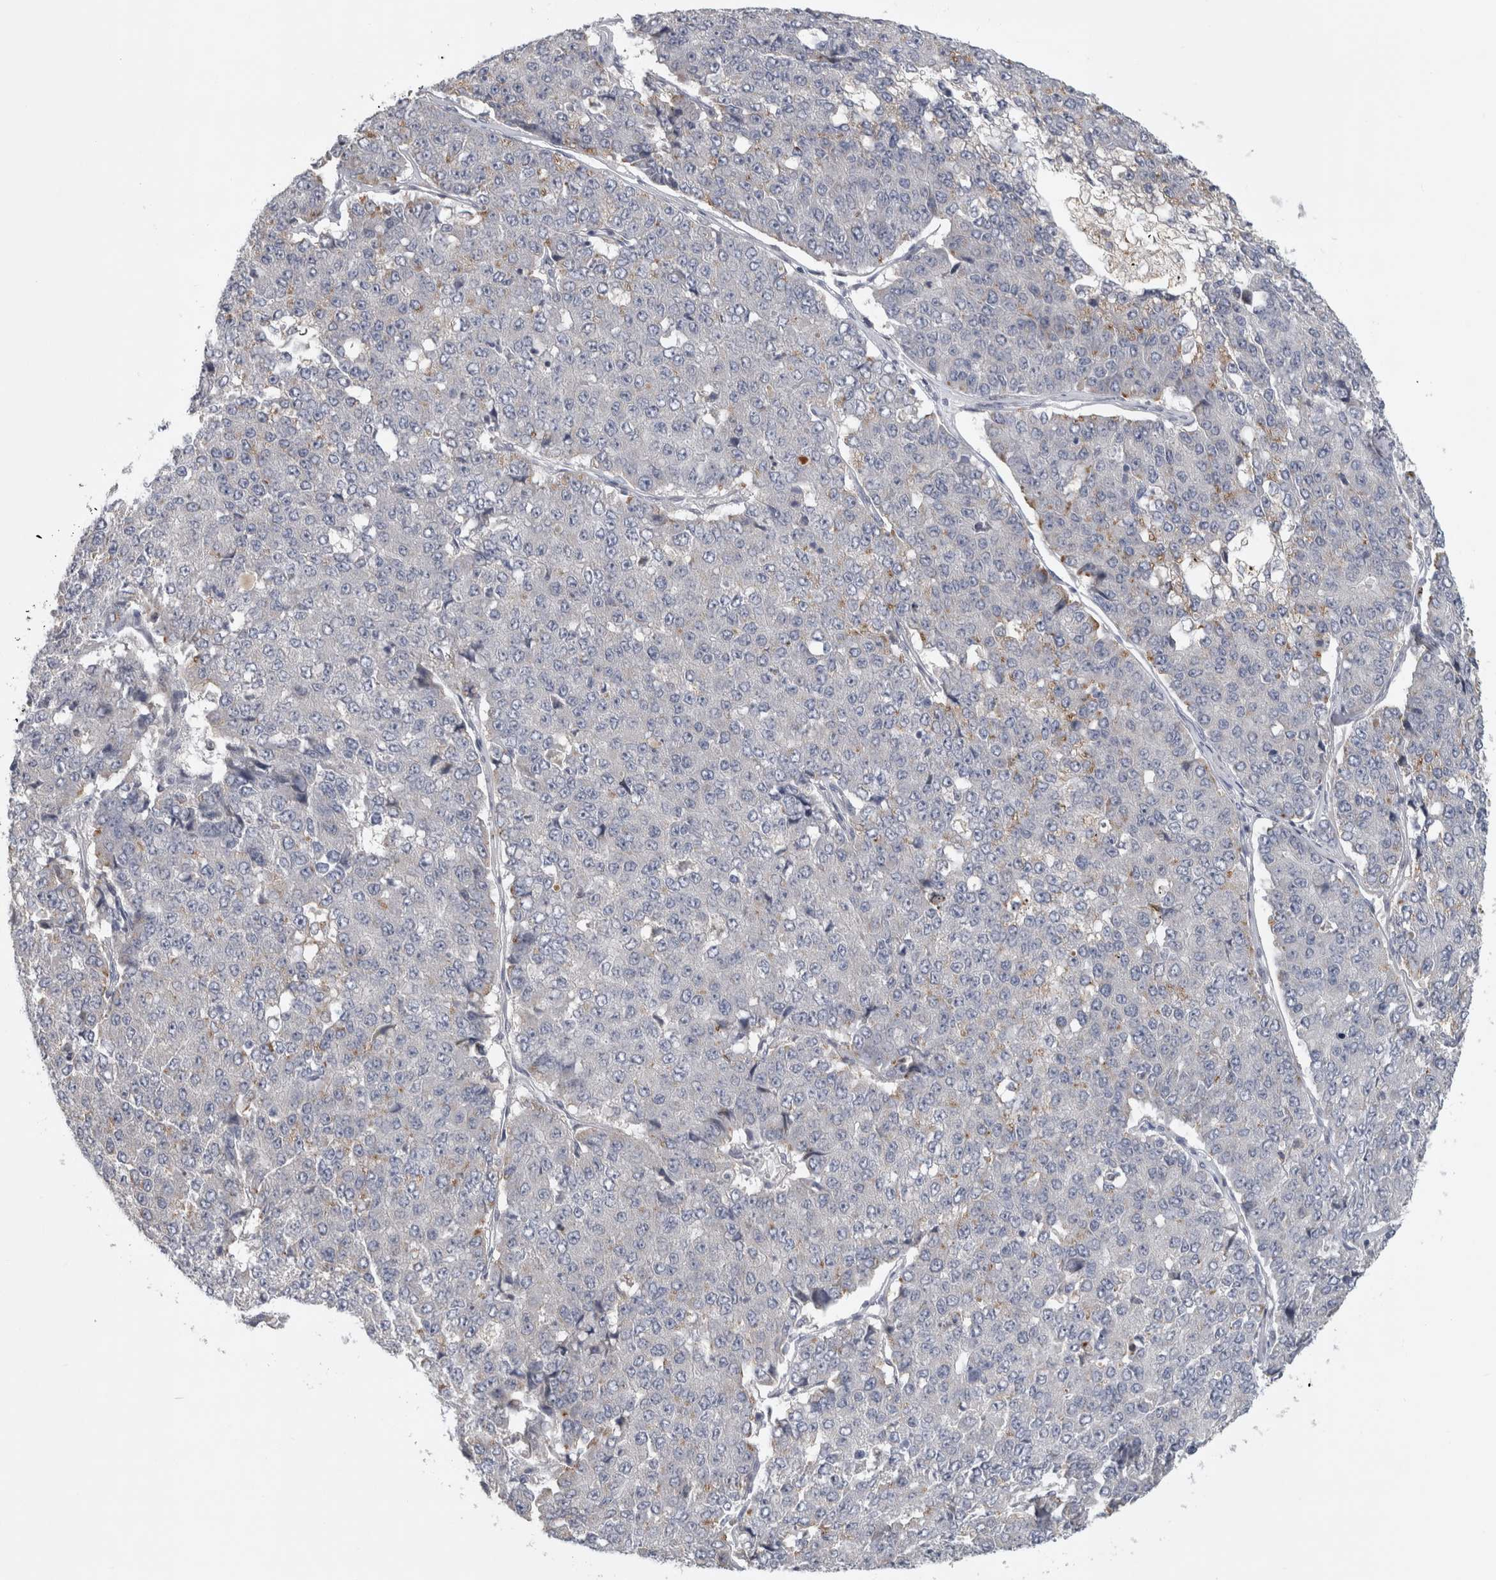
{"staining": {"intensity": "negative", "quantity": "none", "location": "none"}, "tissue": "pancreatic cancer", "cell_type": "Tumor cells", "image_type": "cancer", "snomed": [{"axis": "morphology", "description": "Adenocarcinoma, NOS"}, {"axis": "topography", "description": "Pancreas"}], "caption": "Human adenocarcinoma (pancreatic) stained for a protein using immunohistochemistry (IHC) displays no positivity in tumor cells.", "gene": "MGAT1", "patient": {"sex": "male", "age": 50}}